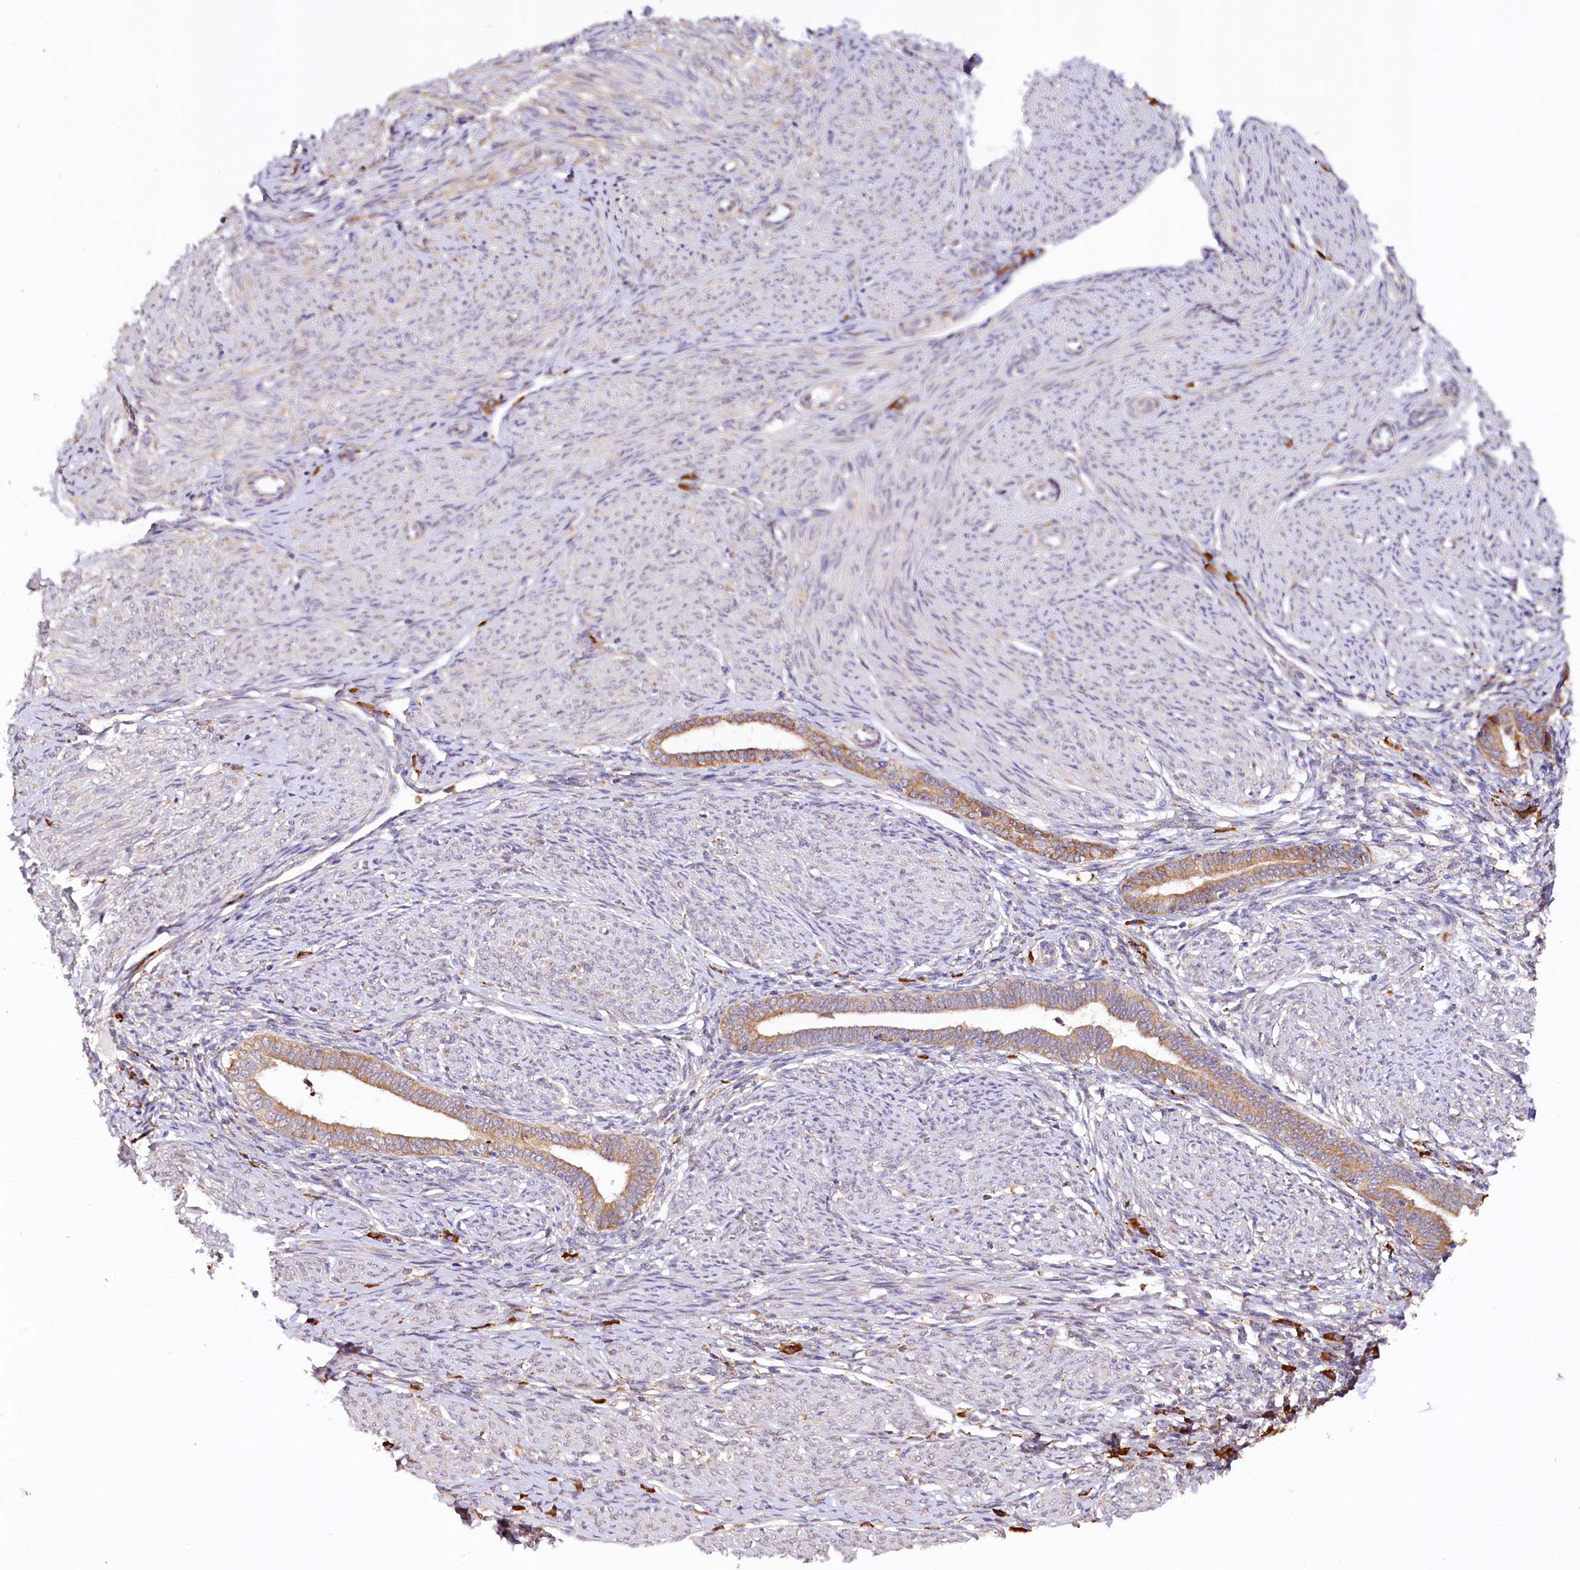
{"staining": {"intensity": "moderate", "quantity": "25%-75%", "location": "cytoplasmic/membranous"}, "tissue": "endometrium", "cell_type": "Cells in endometrial stroma", "image_type": "normal", "snomed": [{"axis": "morphology", "description": "Normal tissue, NOS"}, {"axis": "topography", "description": "Endometrium"}], "caption": "Normal endometrium displays moderate cytoplasmic/membranous positivity in approximately 25%-75% of cells in endometrial stroma.", "gene": "VEGFA", "patient": {"sex": "female", "age": 72}}